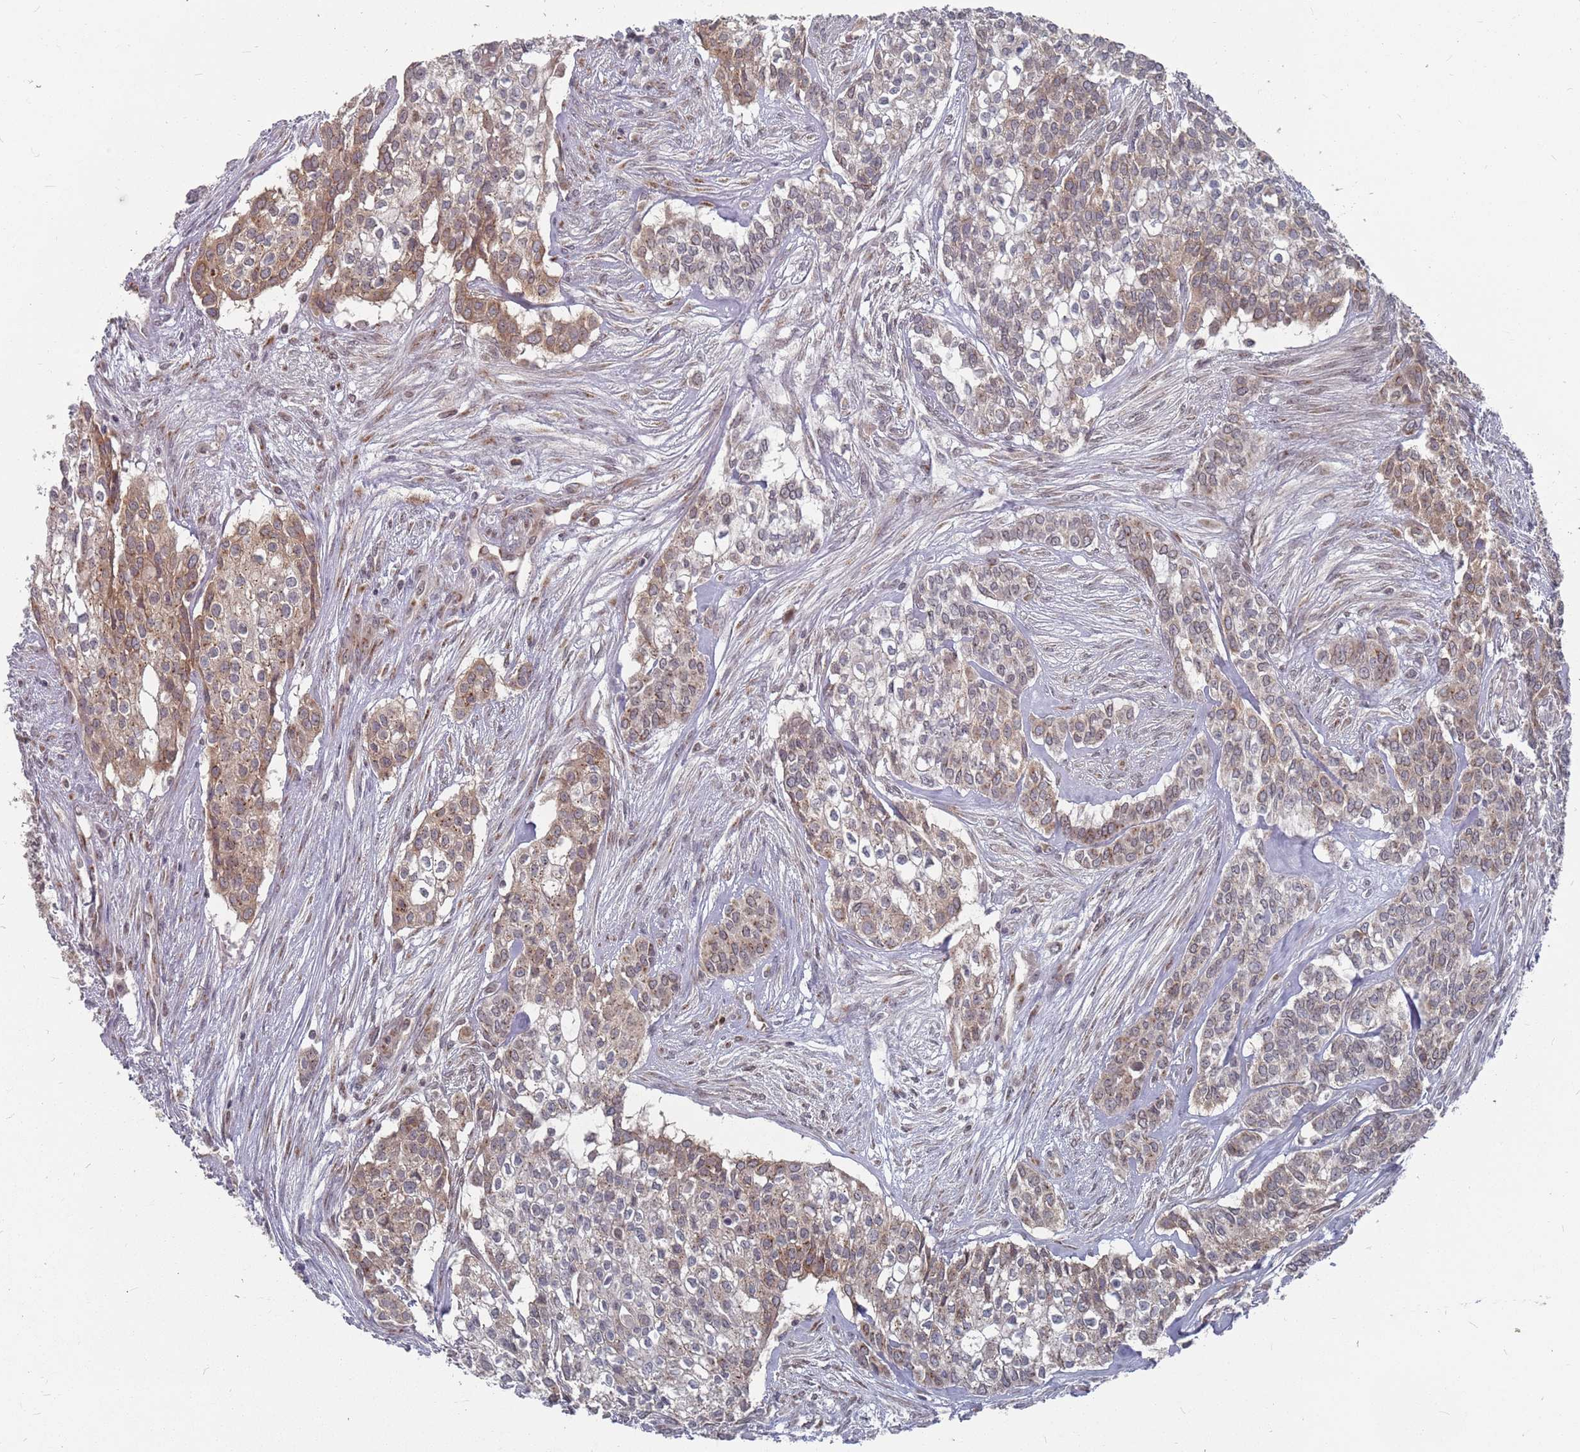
{"staining": {"intensity": "moderate", "quantity": "25%-75%", "location": "cytoplasmic/membranous"}, "tissue": "head and neck cancer", "cell_type": "Tumor cells", "image_type": "cancer", "snomed": [{"axis": "morphology", "description": "Adenocarcinoma, NOS"}, {"axis": "topography", "description": "Head-Neck"}], "caption": "The immunohistochemical stain labels moderate cytoplasmic/membranous expression in tumor cells of head and neck adenocarcinoma tissue.", "gene": "FMO4", "patient": {"sex": "male", "age": 81}}